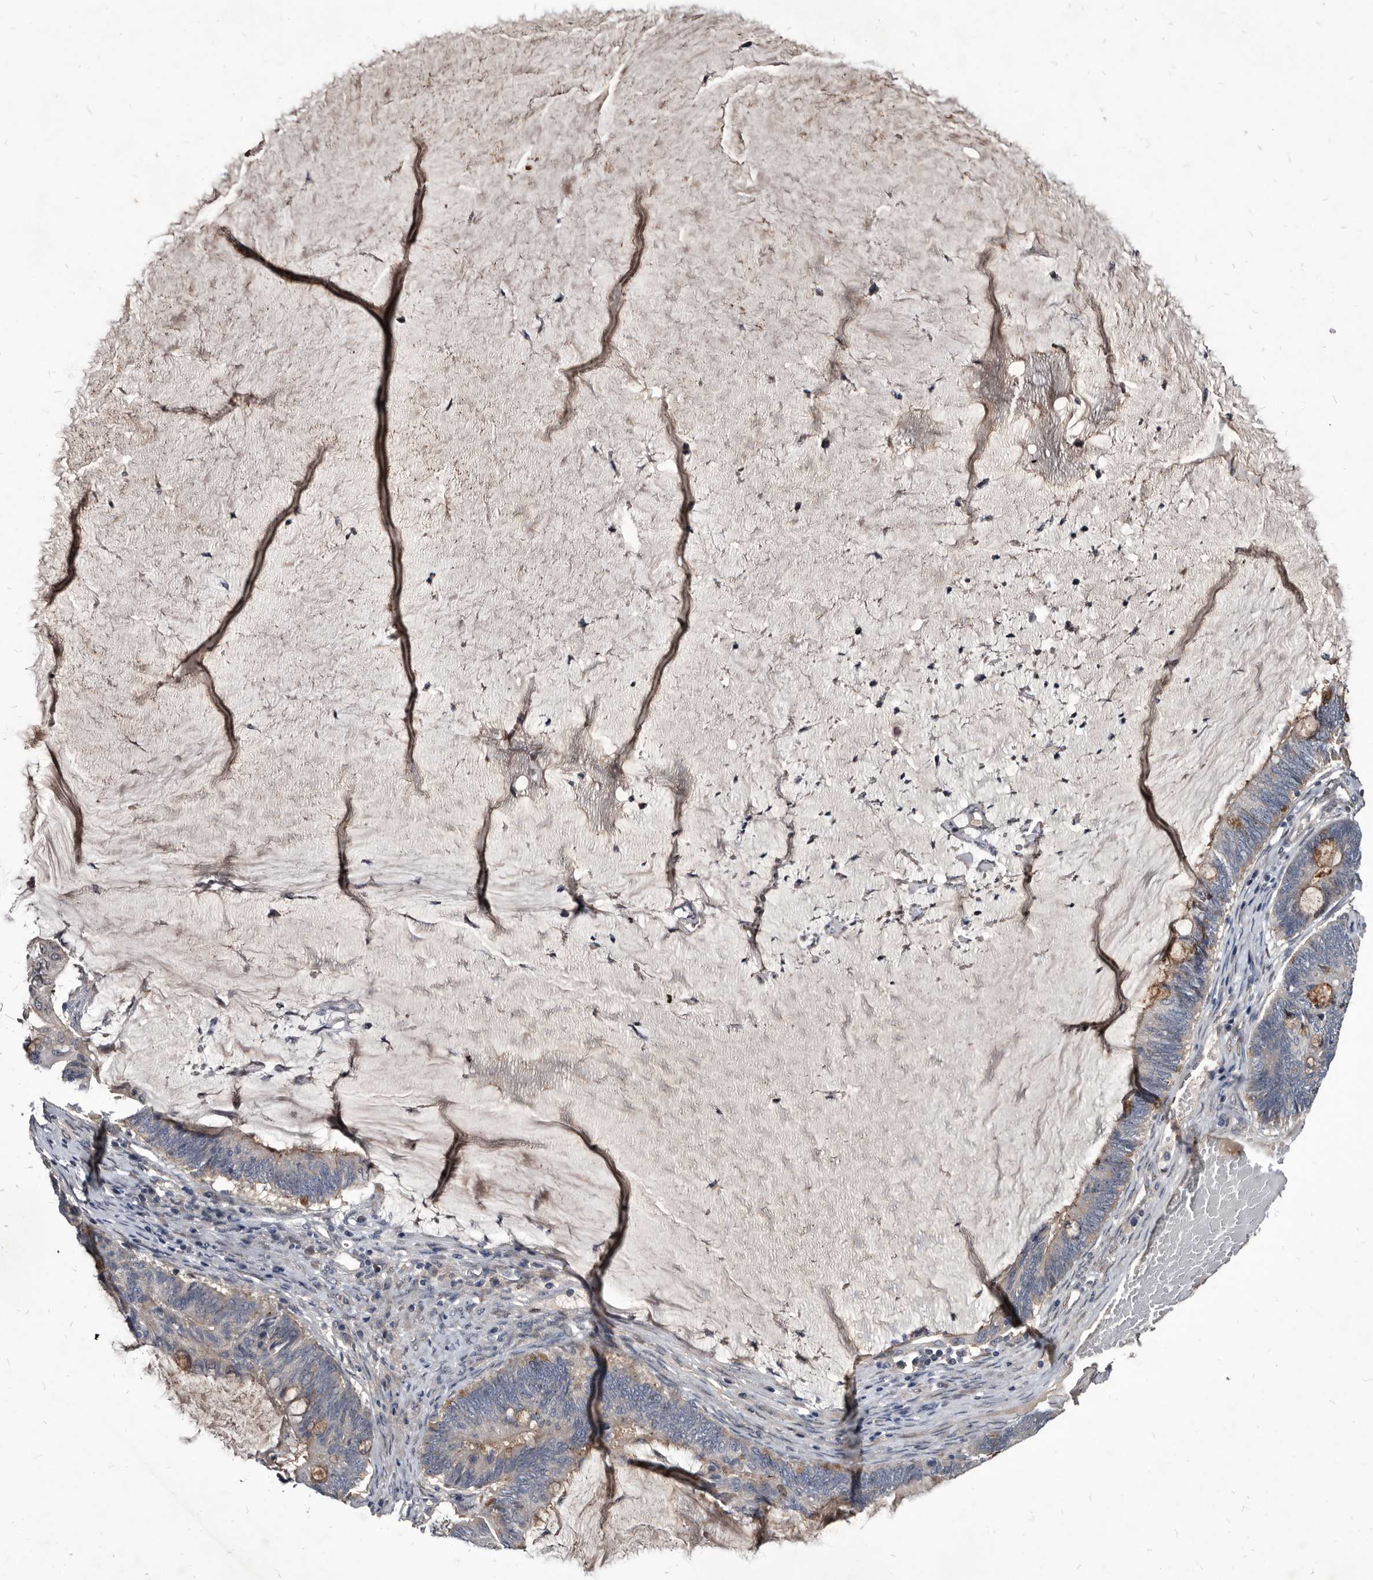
{"staining": {"intensity": "moderate", "quantity": "<25%", "location": "cytoplasmic/membranous"}, "tissue": "ovarian cancer", "cell_type": "Tumor cells", "image_type": "cancer", "snomed": [{"axis": "morphology", "description": "Cystadenocarcinoma, mucinous, NOS"}, {"axis": "topography", "description": "Ovary"}], "caption": "Immunohistochemistry (IHC) image of neoplastic tissue: ovarian cancer stained using immunohistochemistry displays low levels of moderate protein expression localized specifically in the cytoplasmic/membranous of tumor cells, appearing as a cytoplasmic/membranous brown color.", "gene": "PROM1", "patient": {"sex": "female", "age": 61}}